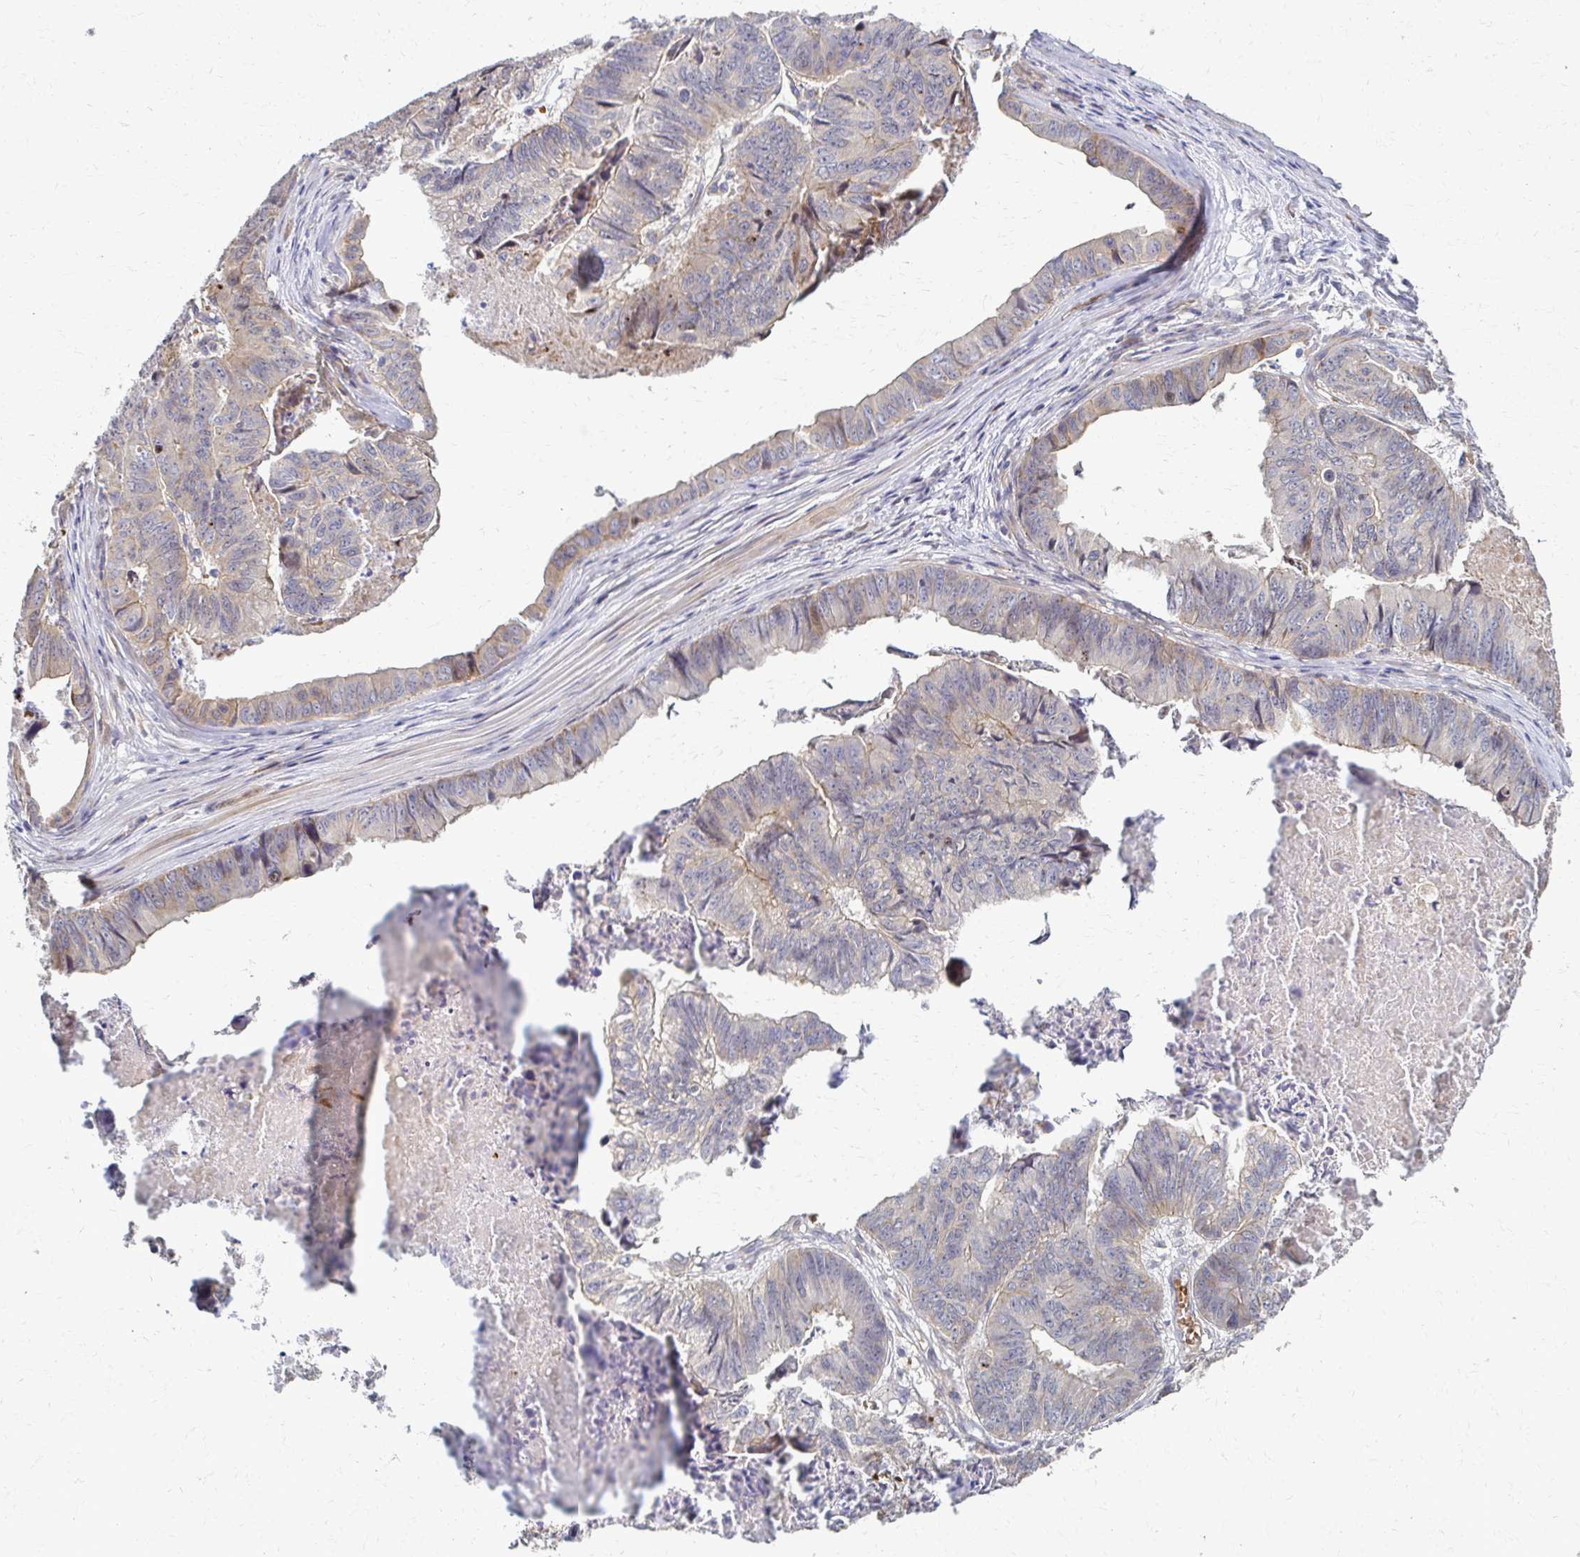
{"staining": {"intensity": "weak", "quantity": "25%-75%", "location": "cytoplasmic/membranous"}, "tissue": "stomach cancer", "cell_type": "Tumor cells", "image_type": "cancer", "snomed": [{"axis": "morphology", "description": "Adenocarcinoma, NOS"}, {"axis": "topography", "description": "Stomach, lower"}], "caption": "A high-resolution micrograph shows immunohistochemistry (IHC) staining of stomach adenocarcinoma, which shows weak cytoplasmic/membranous expression in approximately 25%-75% of tumor cells.", "gene": "SKA2", "patient": {"sex": "male", "age": 77}}